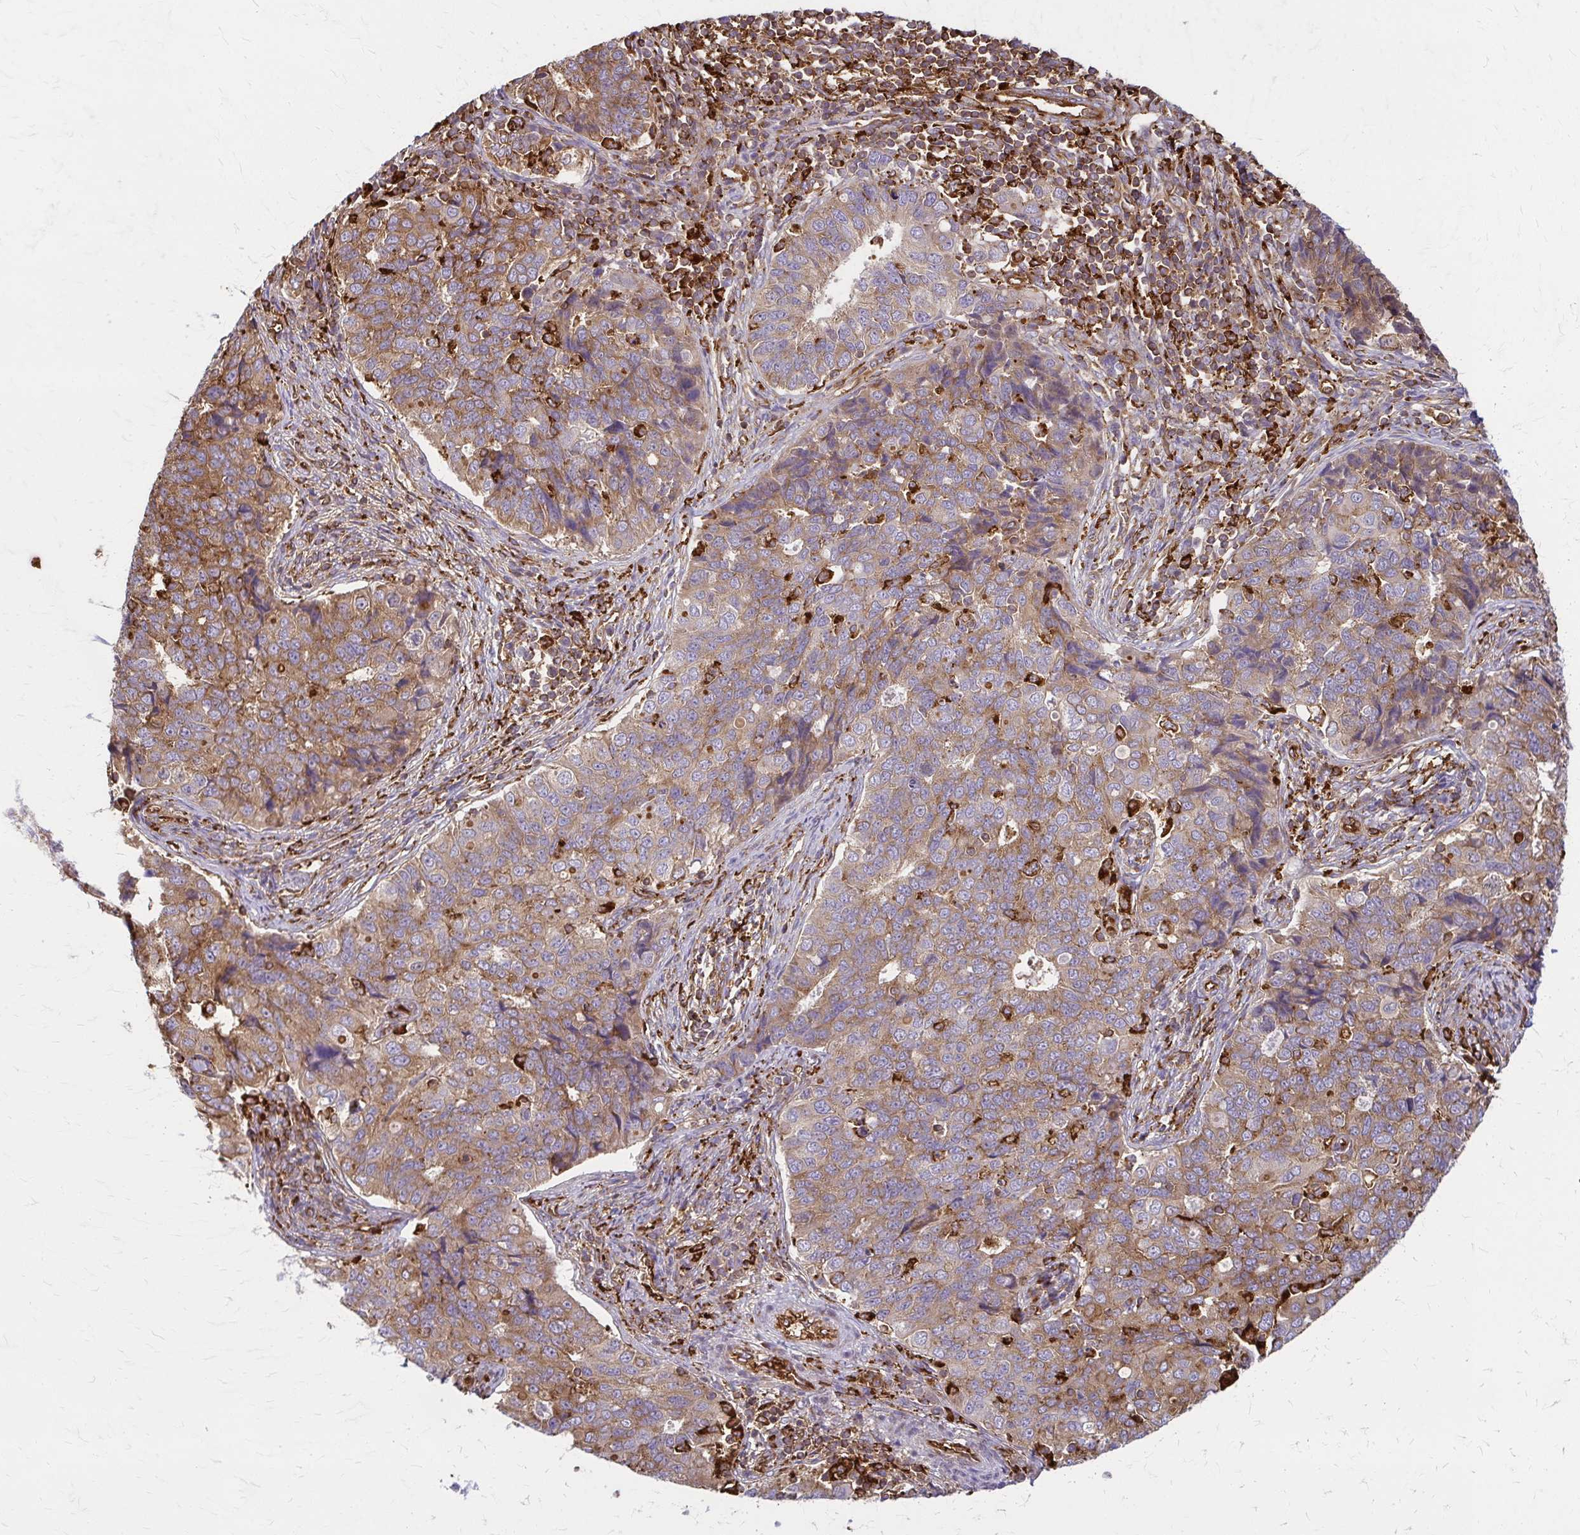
{"staining": {"intensity": "moderate", "quantity": "25%-75%", "location": "cytoplasmic/membranous"}, "tissue": "endometrial cancer", "cell_type": "Tumor cells", "image_type": "cancer", "snomed": [{"axis": "morphology", "description": "Adenocarcinoma, NOS"}, {"axis": "topography", "description": "Endometrium"}], "caption": "Immunohistochemistry (DAB (3,3'-diaminobenzidine)) staining of human endometrial cancer exhibits moderate cytoplasmic/membranous protein expression in approximately 25%-75% of tumor cells.", "gene": "WASF2", "patient": {"sex": "female", "age": 43}}